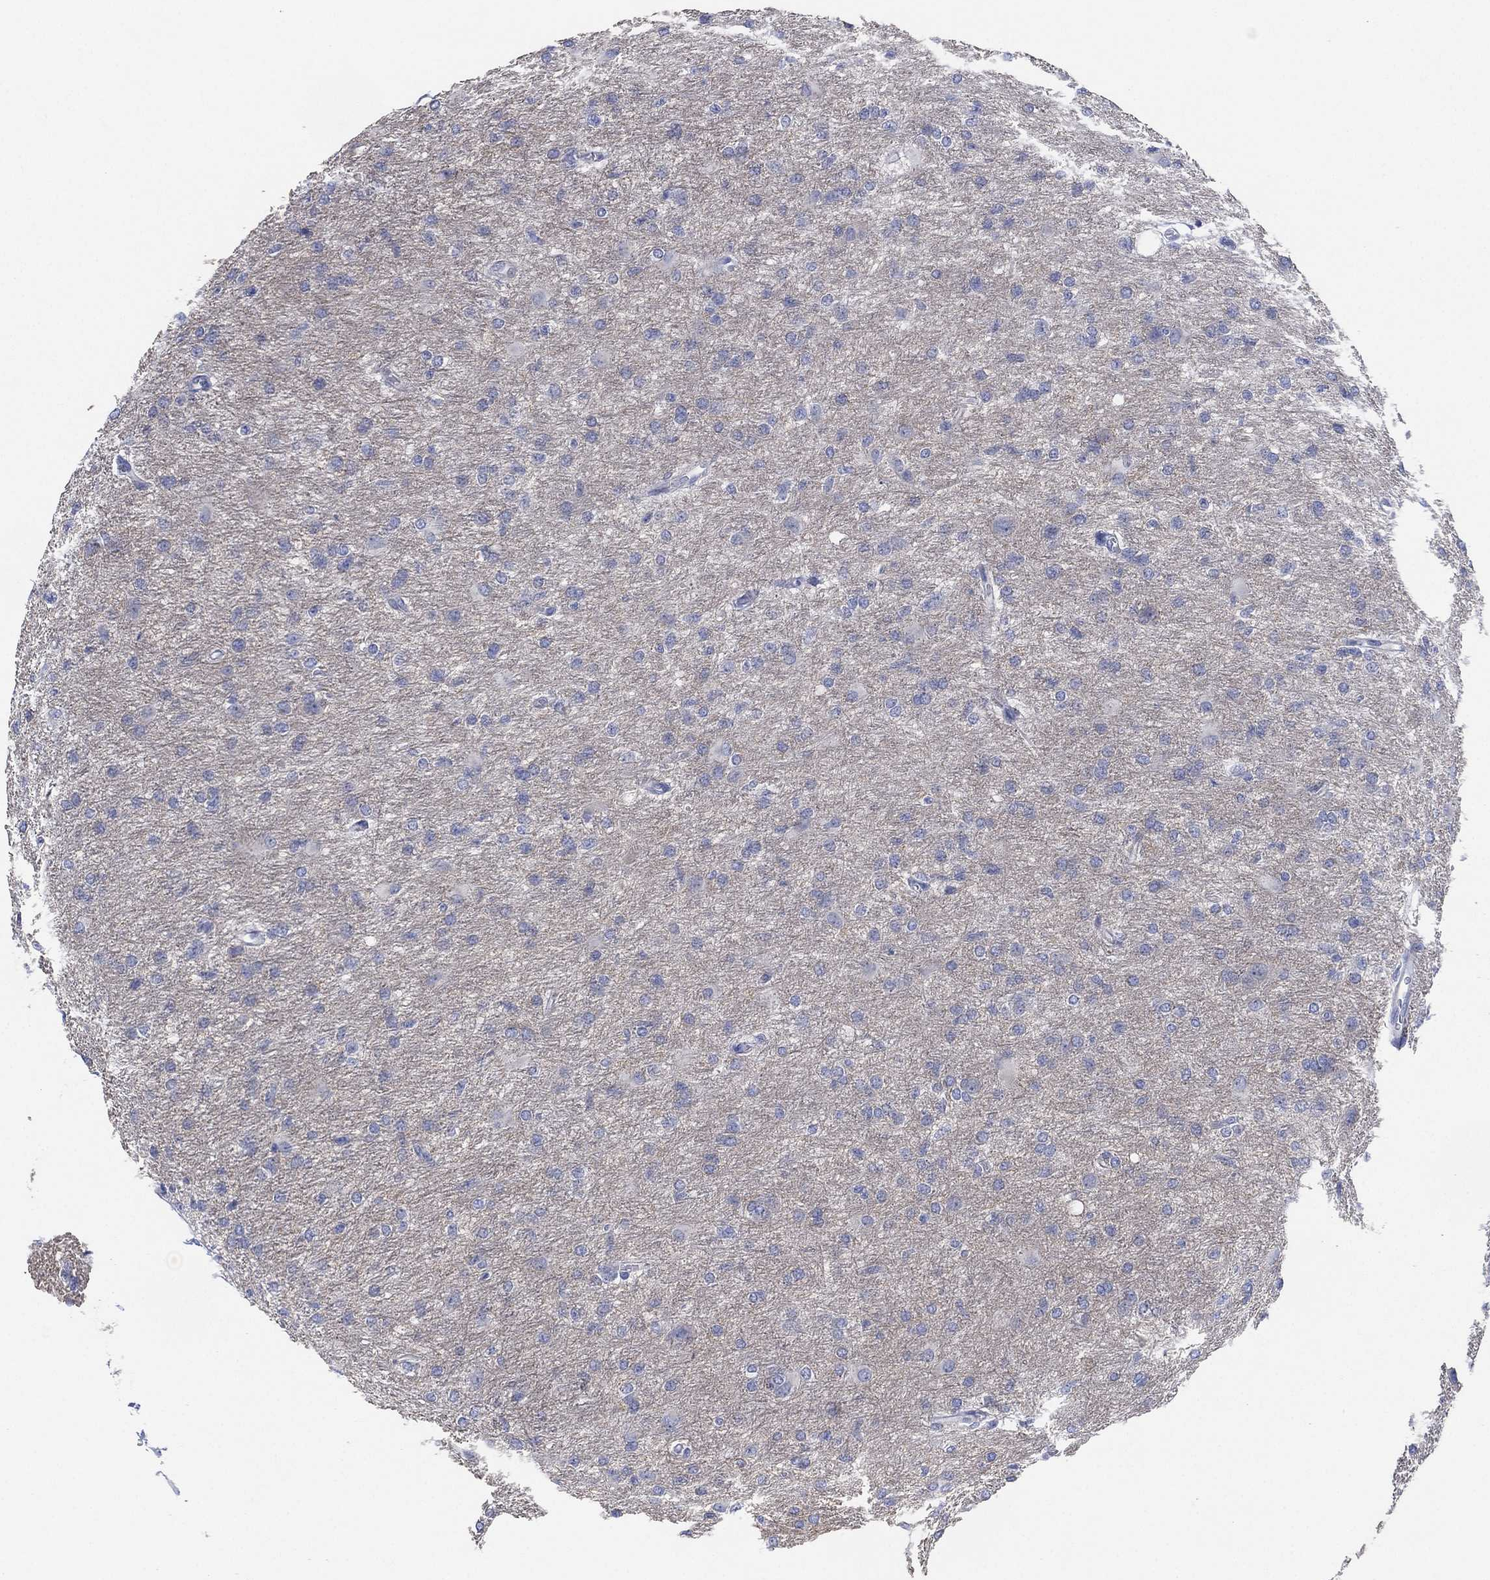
{"staining": {"intensity": "negative", "quantity": "none", "location": "none"}, "tissue": "glioma", "cell_type": "Tumor cells", "image_type": "cancer", "snomed": [{"axis": "morphology", "description": "Glioma, malignant, High grade"}, {"axis": "topography", "description": "Brain"}], "caption": "This is an IHC histopathology image of malignant glioma (high-grade). There is no staining in tumor cells.", "gene": "CHRNA3", "patient": {"sex": "male", "age": 68}}